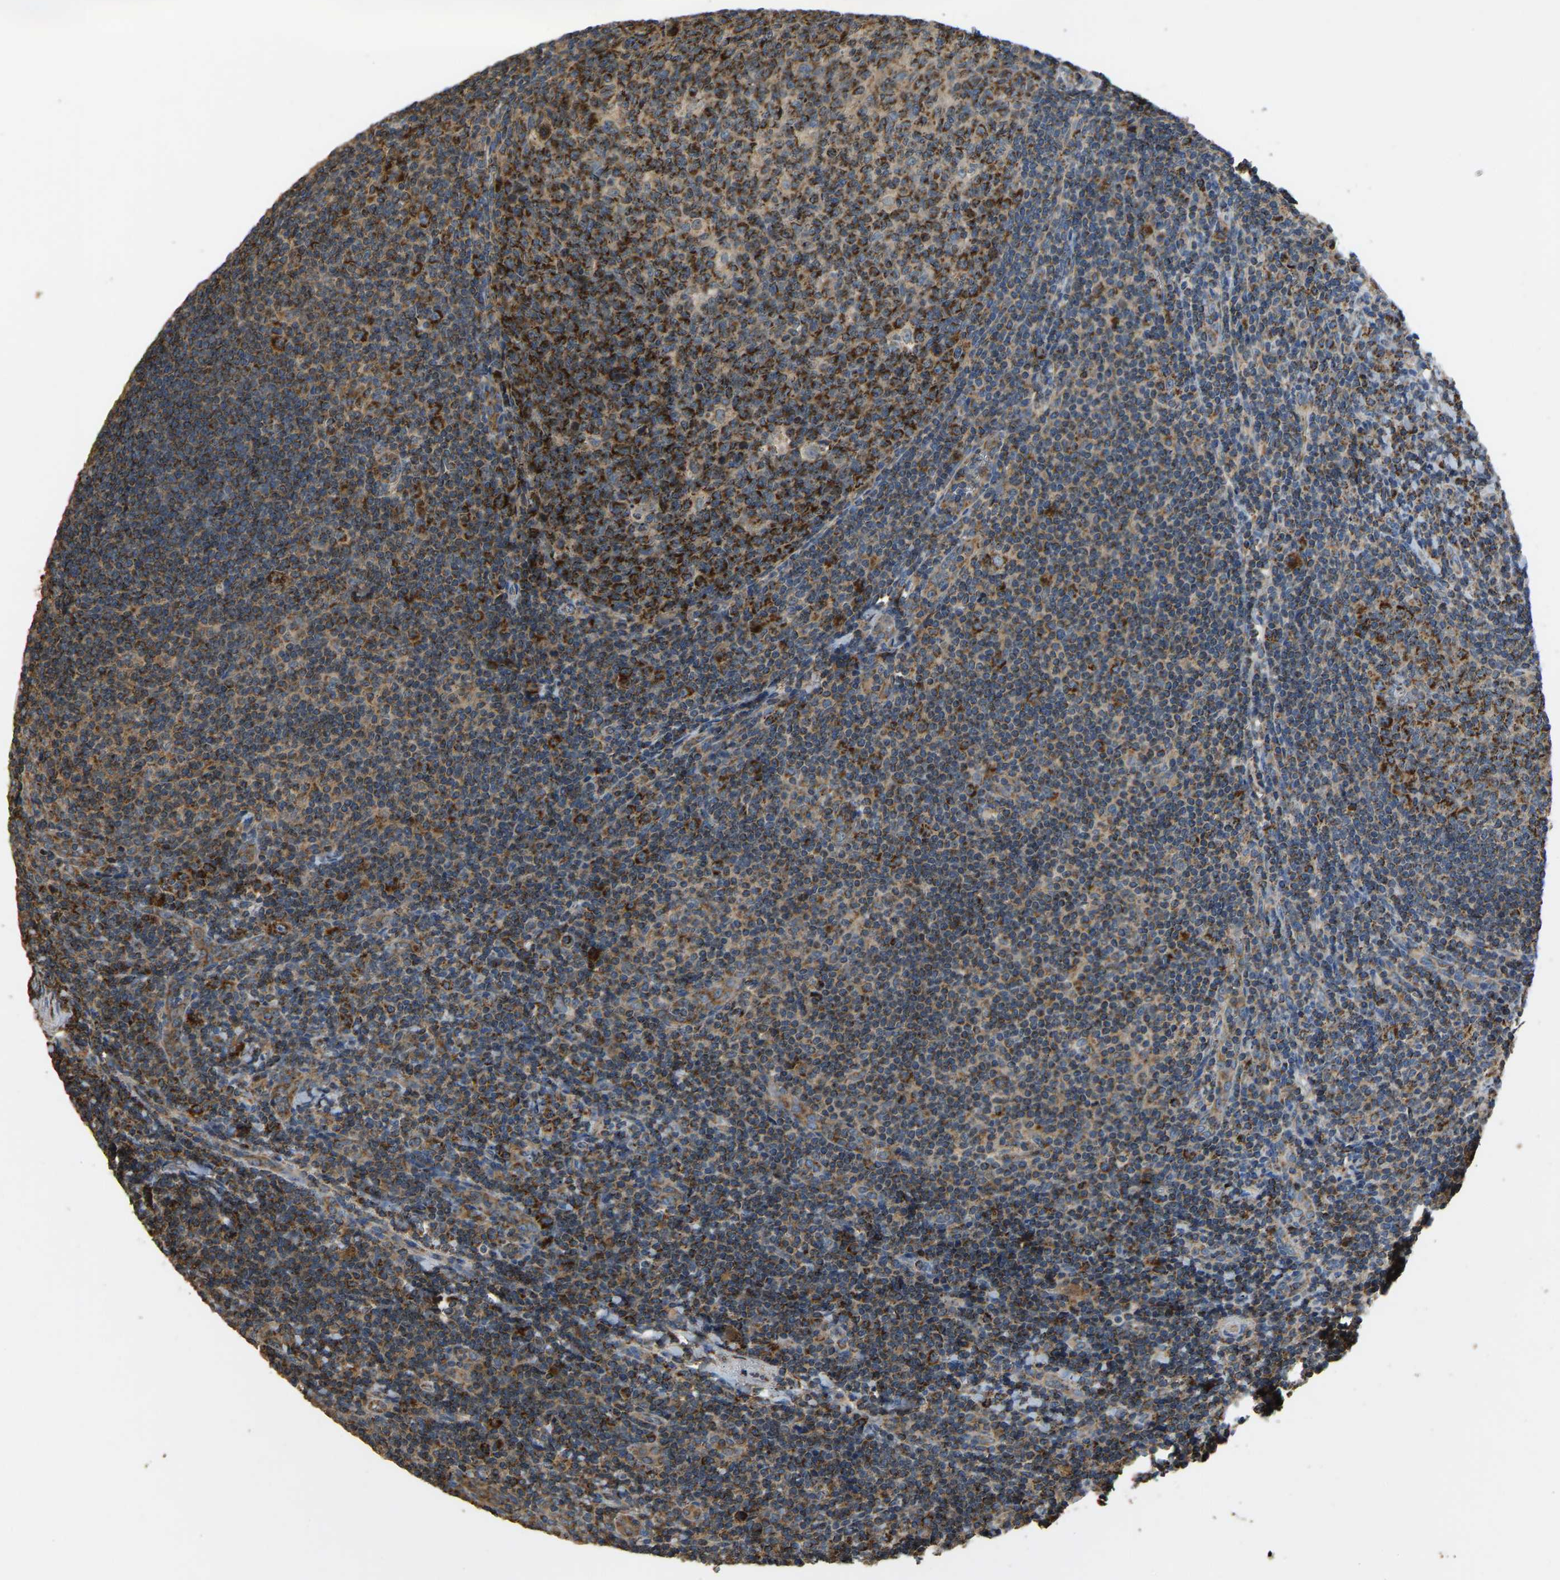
{"staining": {"intensity": "strong", "quantity": ">75%", "location": "cytoplasmic/membranous"}, "tissue": "tonsil", "cell_type": "Germinal center cells", "image_type": "normal", "snomed": [{"axis": "morphology", "description": "Normal tissue, NOS"}, {"axis": "topography", "description": "Tonsil"}], "caption": "Tonsil stained with immunohistochemistry (IHC) shows strong cytoplasmic/membranous positivity in approximately >75% of germinal center cells. (DAB = brown stain, brightfield microscopy at high magnification).", "gene": "TUFM", "patient": {"sex": "male", "age": 37}}